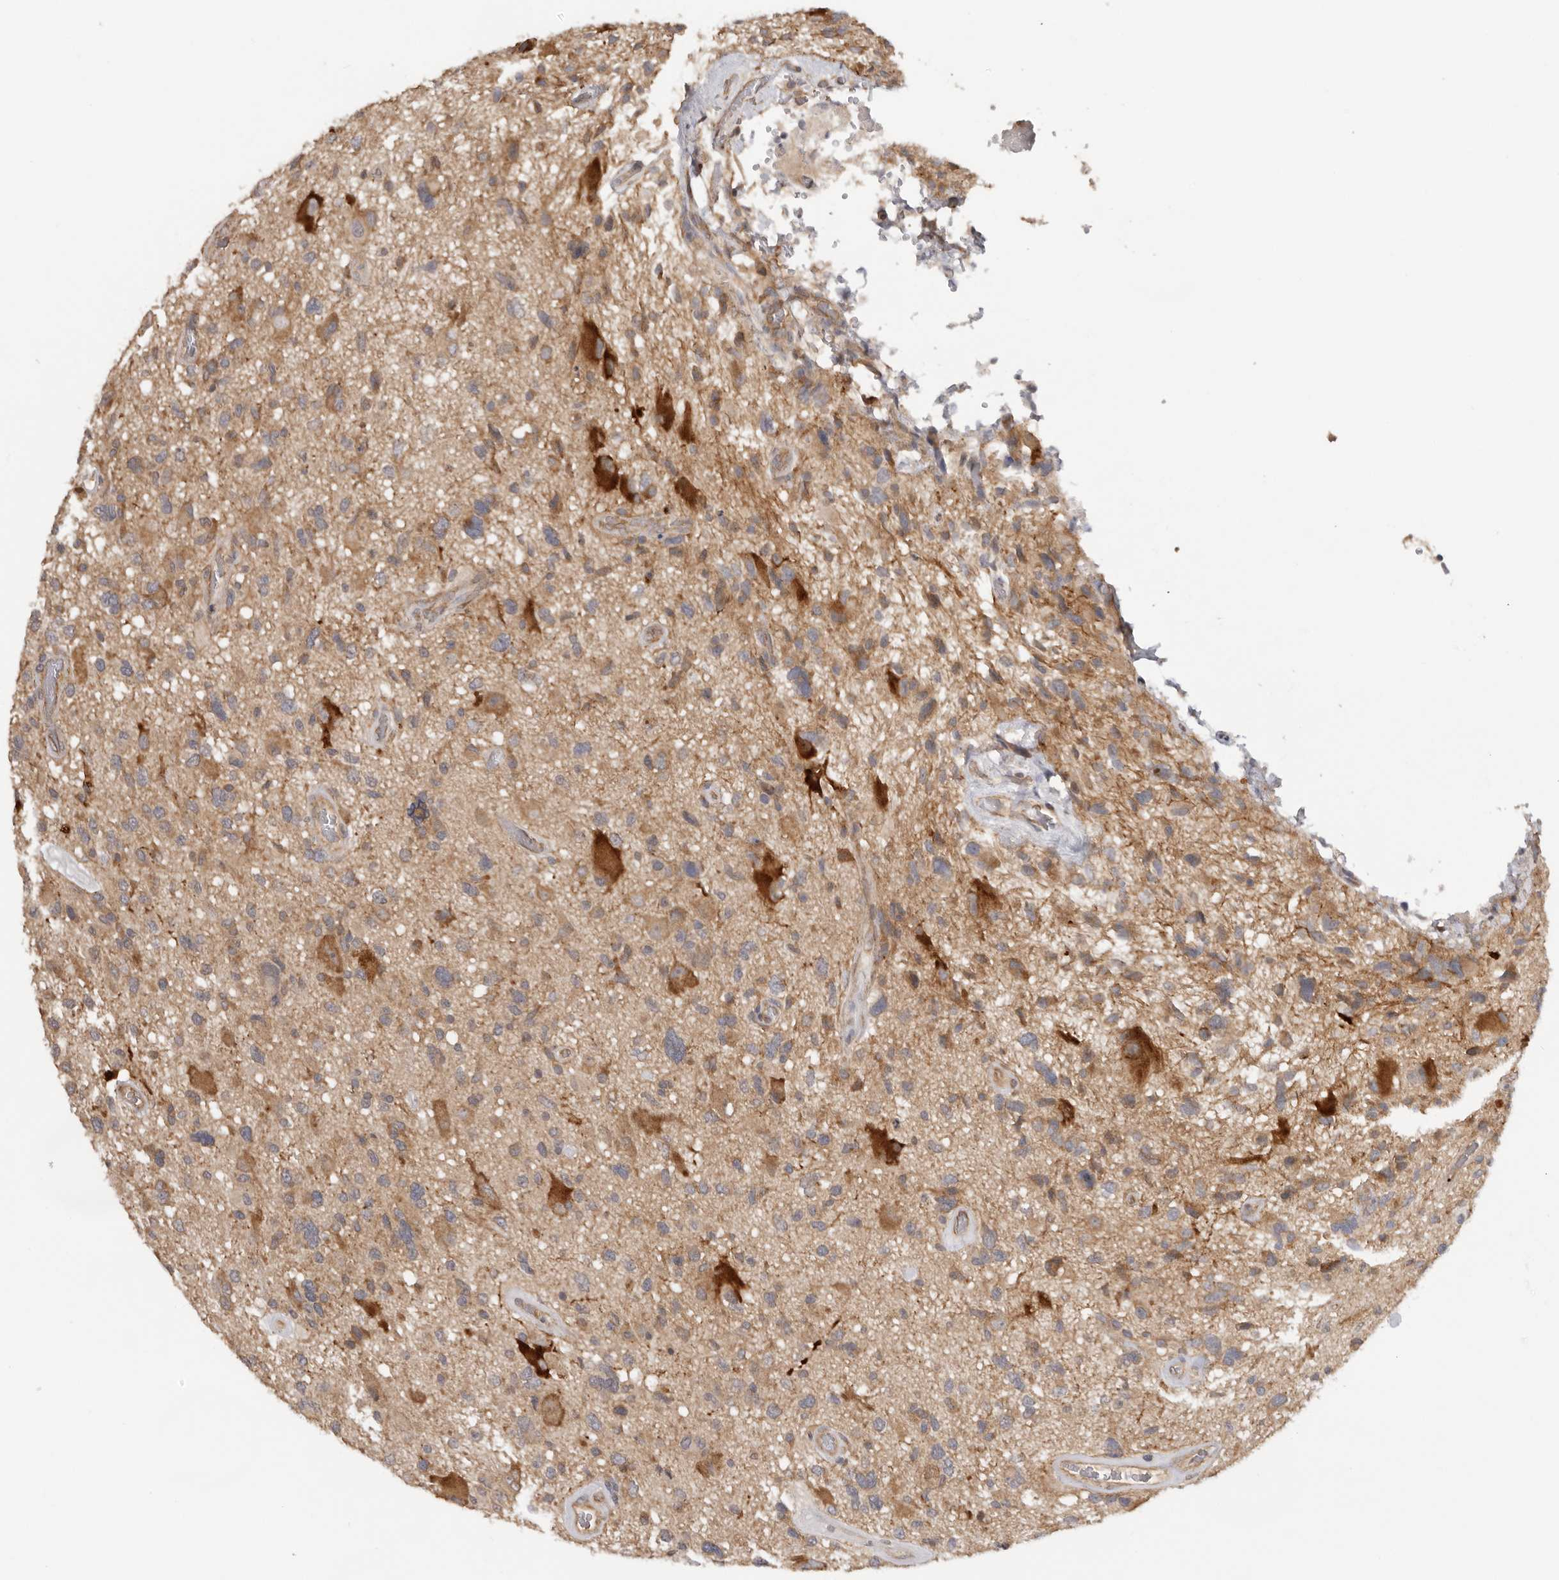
{"staining": {"intensity": "moderate", "quantity": ">75%", "location": "cytoplasmic/membranous"}, "tissue": "glioma", "cell_type": "Tumor cells", "image_type": "cancer", "snomed": [{"axis": "morphology", "description": "Glioma, malignant, High grade"}, {"axis": "topography", "description": "Brain"}], "caption": "This is a micrograph of IHC staining of malignant high-grade glioma, which shows moderate expression in the cytoplasmic/membranous of tumor cells.", "gene": "PPP1R42", "patient": {"sex": "male", "age": 33}}